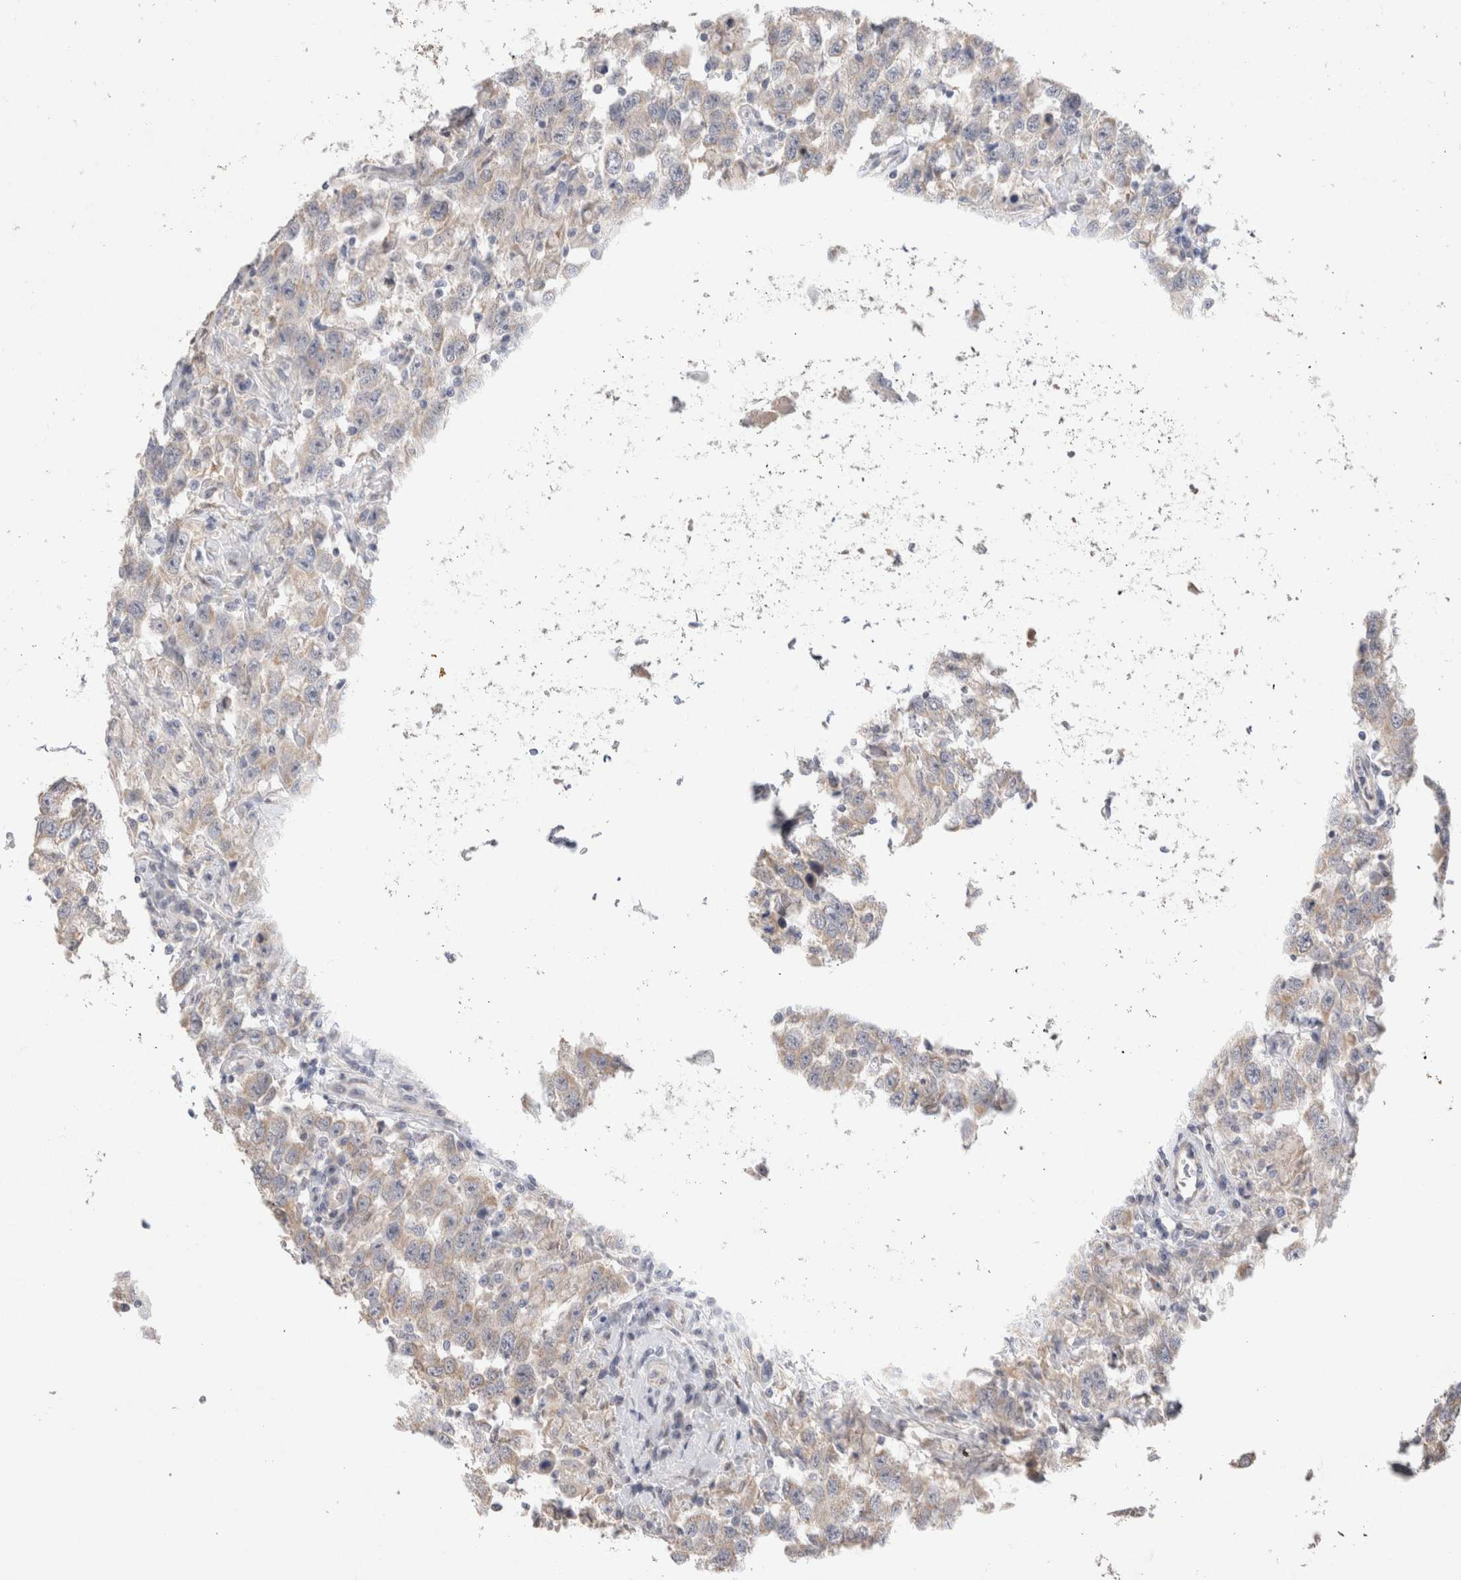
{"staining": {"intensity": "weak", "quantity": ">75%", "location": "cytoplasmic/membranous"}, "tissue": "testis cancer", "cell_type": "Tumor cells", "image_type": "cancer", "snomed": [{"axis": "morphology", "description": "Seminoma, NOS"}, {"axis": "topography", "description": "Testis"}], "caption": "Seminoma (testis) stained for a protein reveals weak cytoplasmic/membranous positivity in tumor cells. (Stains: DAB in brown, nuclei in blue, Microscopy: brightfield microscopy at high magnification).", "gene": "DMD", "patient": {"sex": "male", "age": 41}}